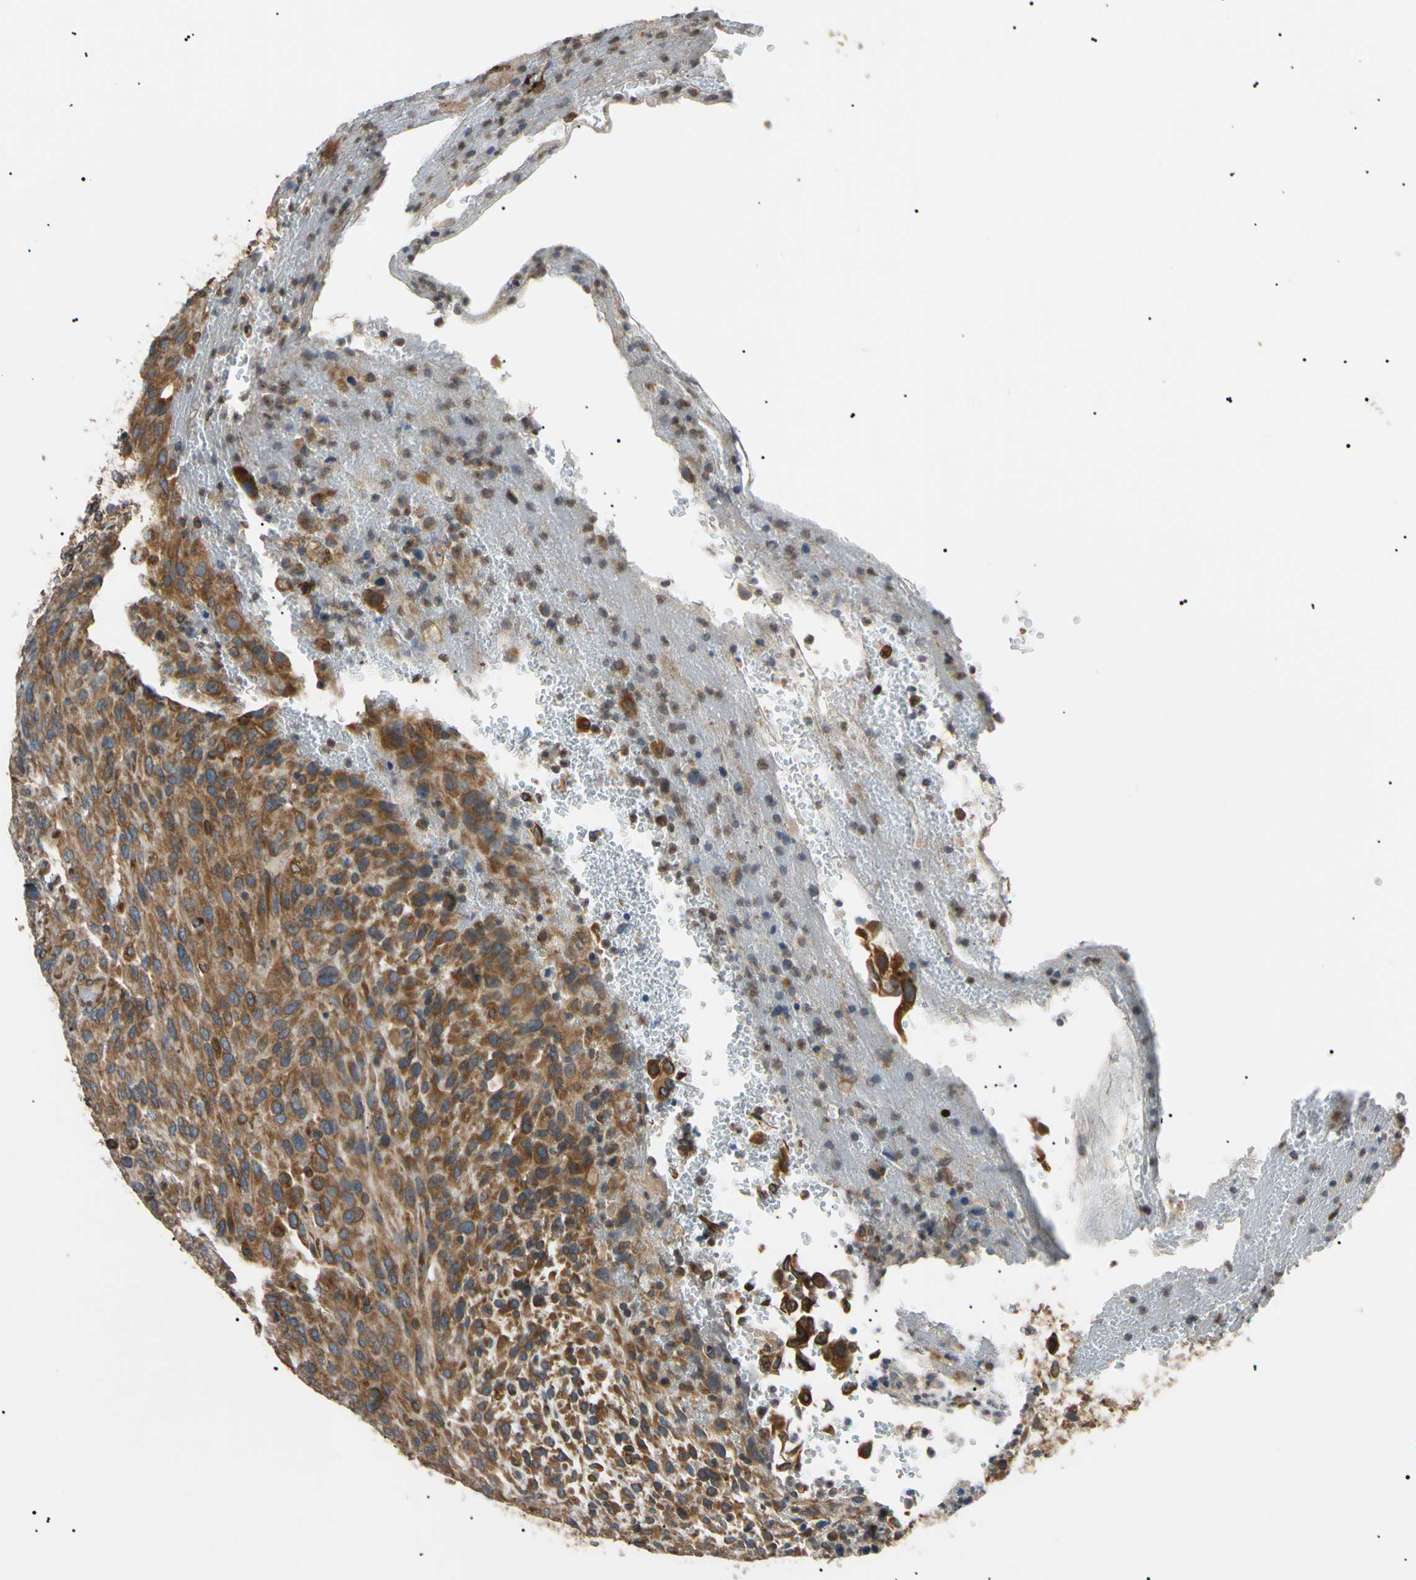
{"staining": {"intensity": "moderate", "quantity": ">75%", "location": "cytoplasmic/membranous"}, "tissue": "urothelial cancer", "cell_type": "Tumor cells", "image_type": "cancer", "snomed": [{"axis": "morphology", "description": "Urothelial carcinoma, High grade"}, {"axis": "topography", "description": "Urinary bladder"}], "caption": "Protein positivity by IHC demonstrates moderate cytoplasmic/membranous positivity in approximately >75% of tumor cells in urothelial cancer.", "gene": "VAPA", "patient": {"sex": "male", "age": 66}}